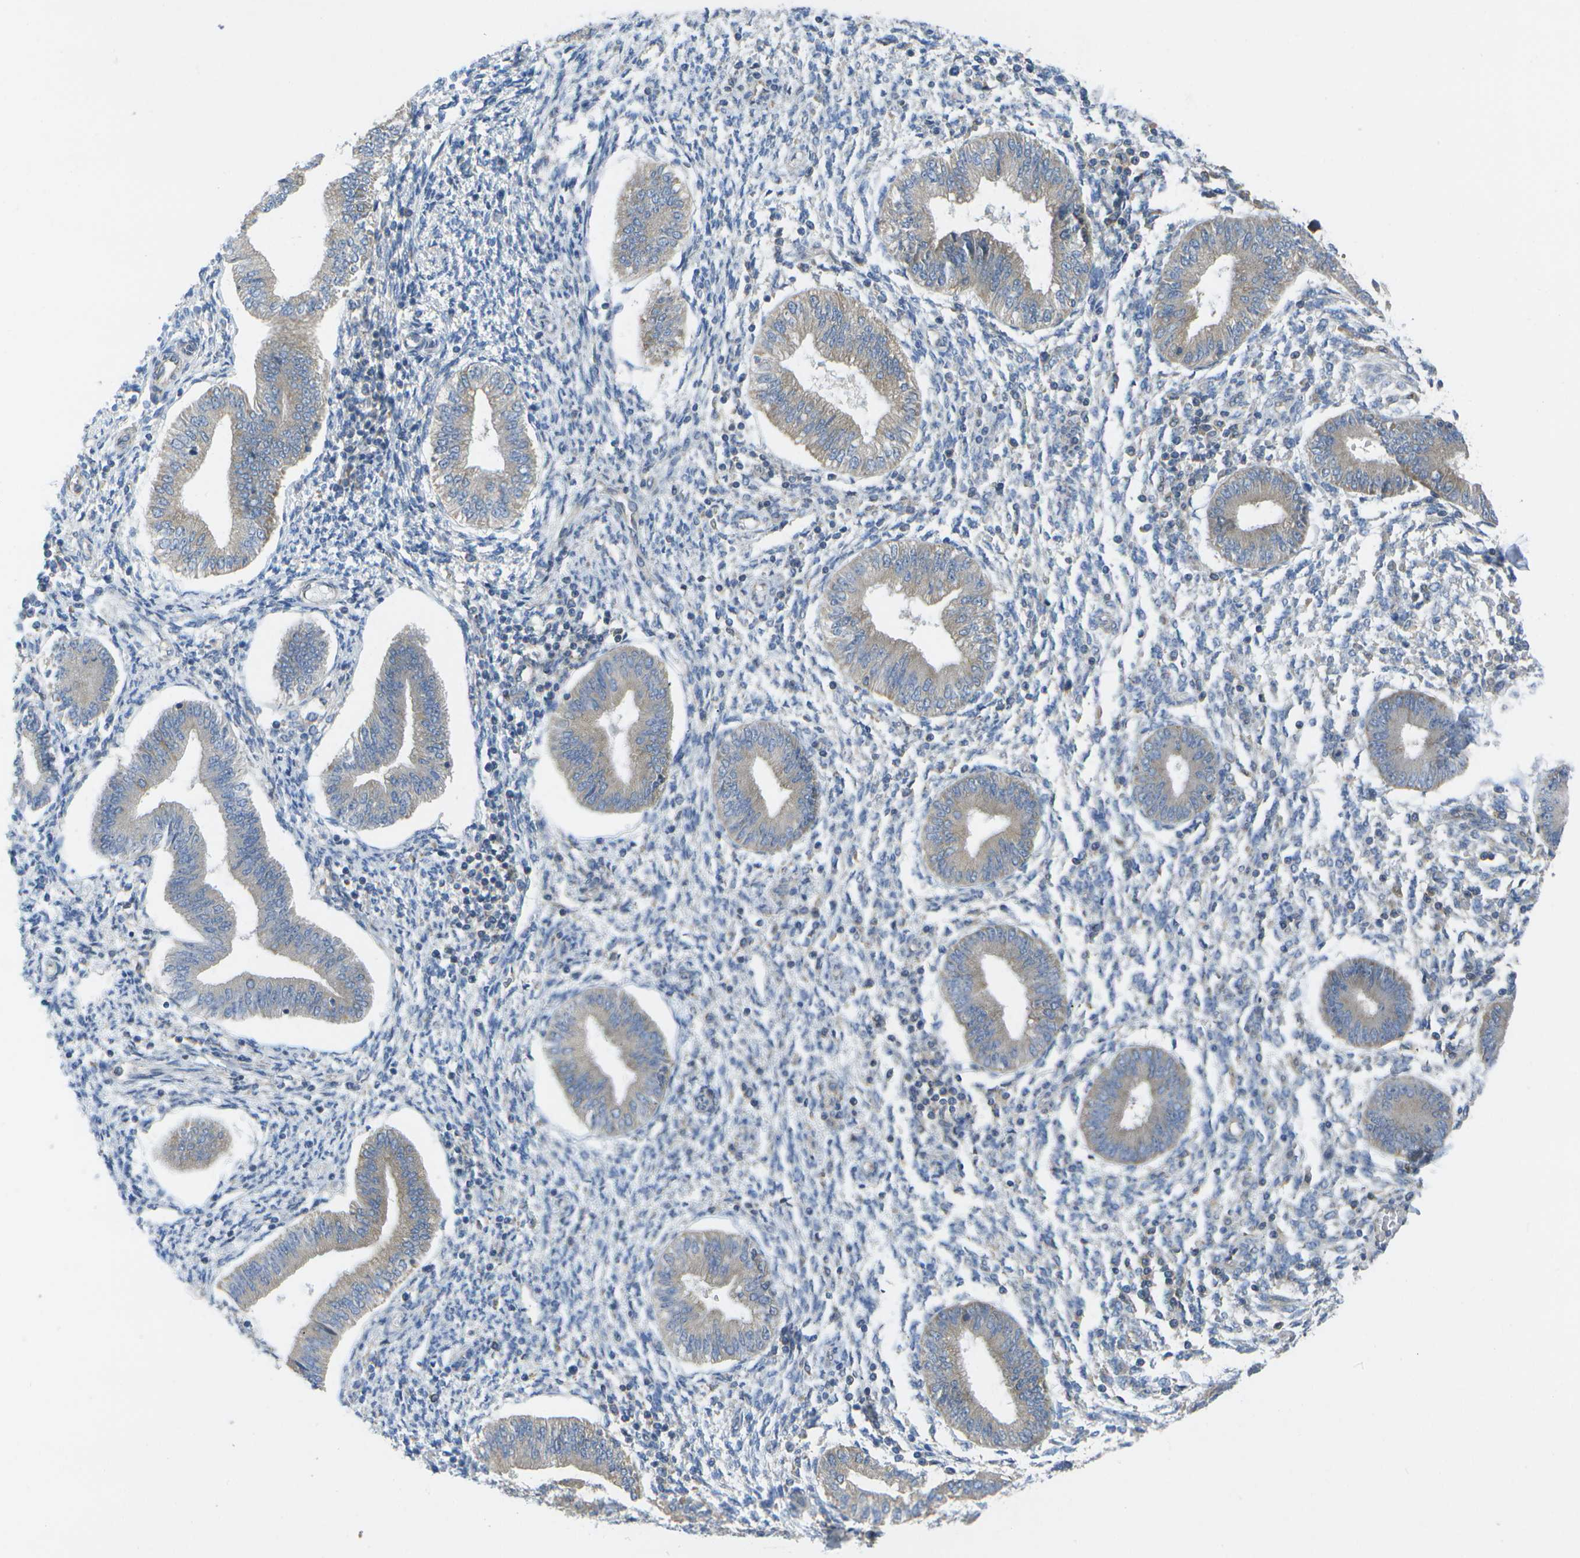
{"staining": {"intensity": "negative", "quantity": "none", "location": "none"}, "tissue": "endometrium", "cell_type": "Cells in endometrial stroma", "image_type": "normal", "snomed": [{"axis": "morphology", "description": "Normal tissue, NOS"}, {"axis": "topography", "description": "Endometrium"}], "caption": "The micrograph demonstrates no significant staining in cells in endometrial stroma of endometrium. (DAB (3,3'-diaminobenzidine) immunohistochemistry (IHC), high magnification).", "gene": "DPM3", "patient": {"sex": "female", "age": 50}}